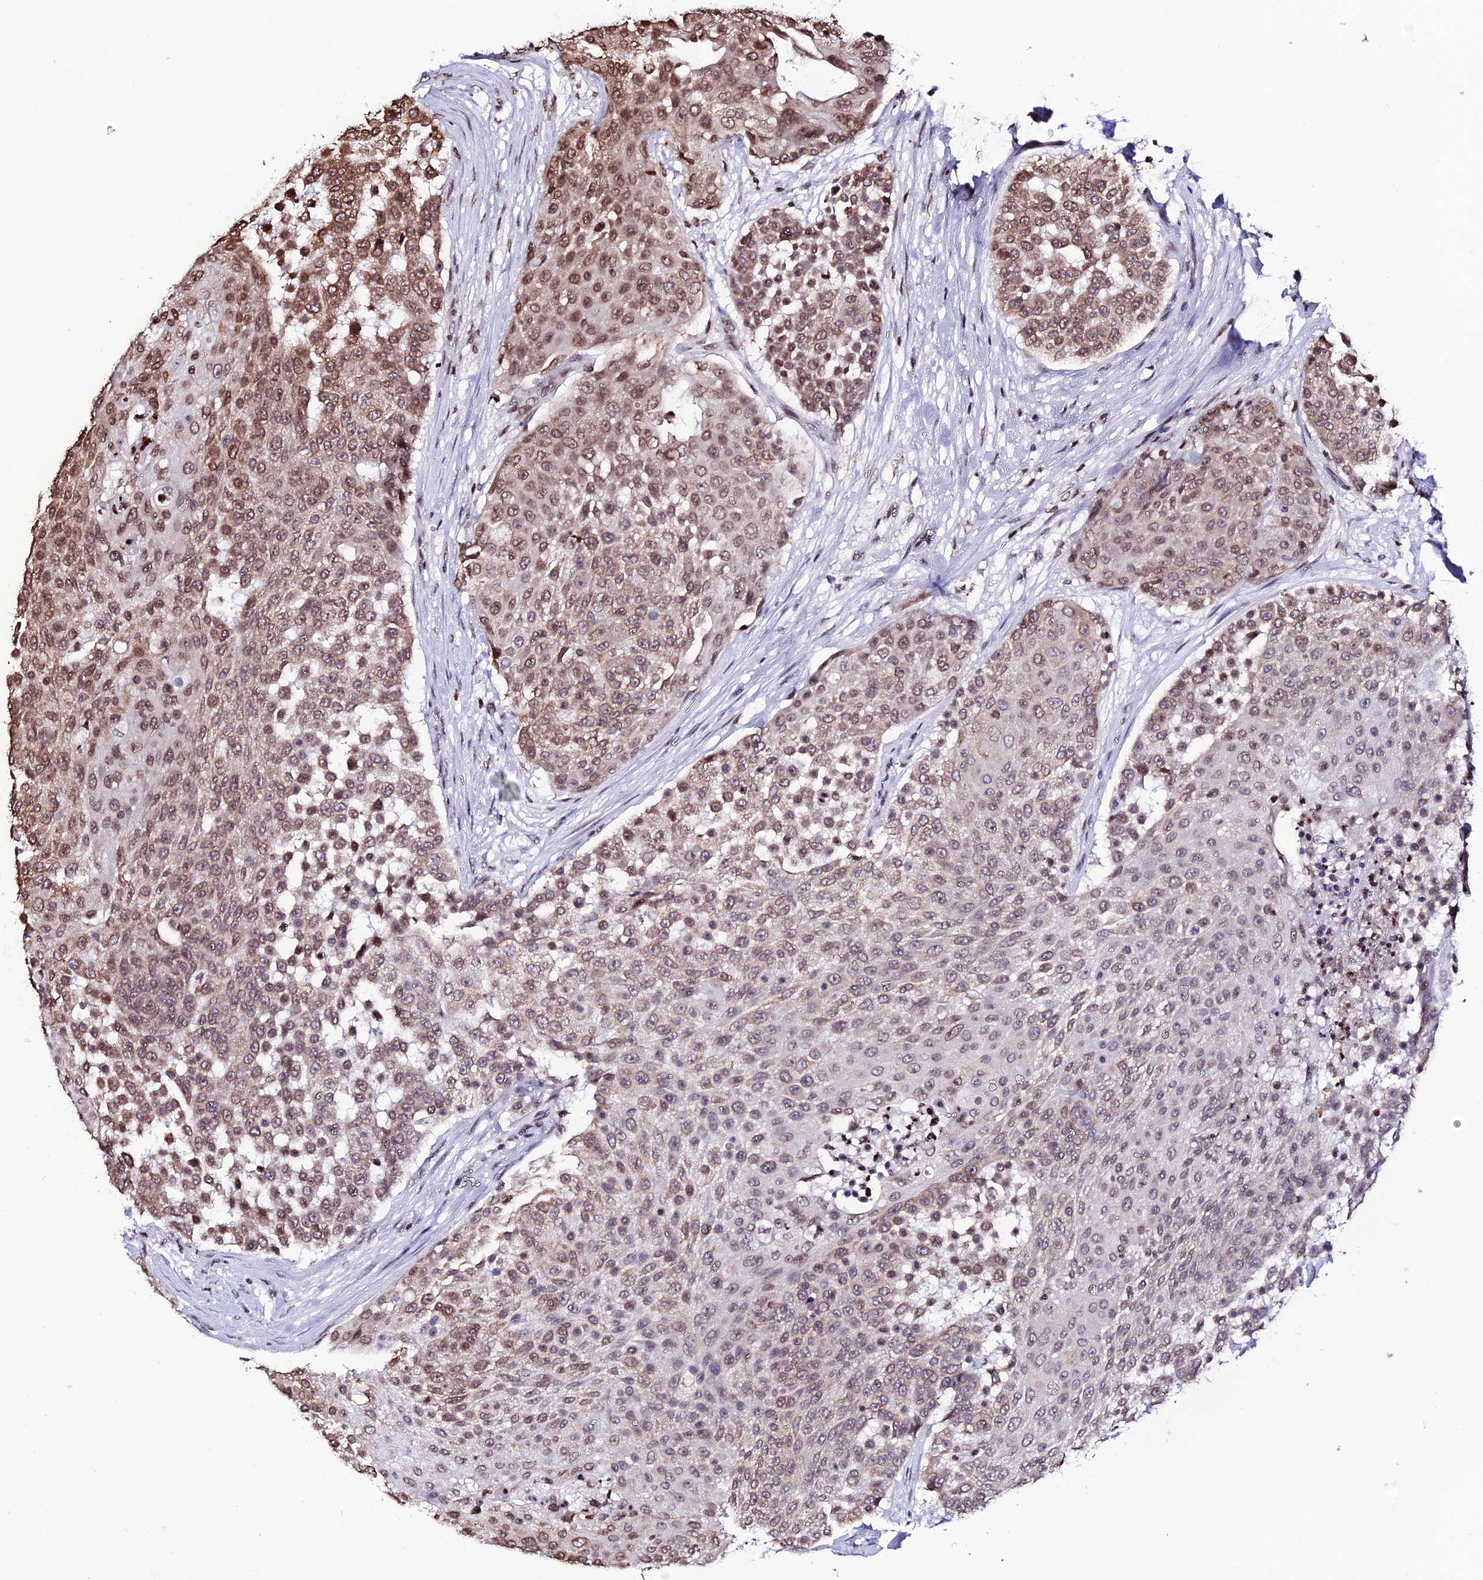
{"staining": {"intensity": "moderate", "quantity": ">75%", "location": "cytoplasmic/membranous,nuclear"}, "tissue": "urothelial cancer", "cell_type": "Tumor cells", "image_type": "cancer", "snomed": [{"axis": "morphology", "description": "Urothelial carcinoma, High grade"}, {"axis": "topography", "description": "Urinary bladder"}], "caption": "Immunohistochemical staining of human urothelial carcinoma (high-grade) demonstrates moderate cytoplasmic/membranous and nuclear protein staining in about >75% of tumor cells.", "gene": "MACROH2A2", "patient": {"sex": "female", "age": 63}}